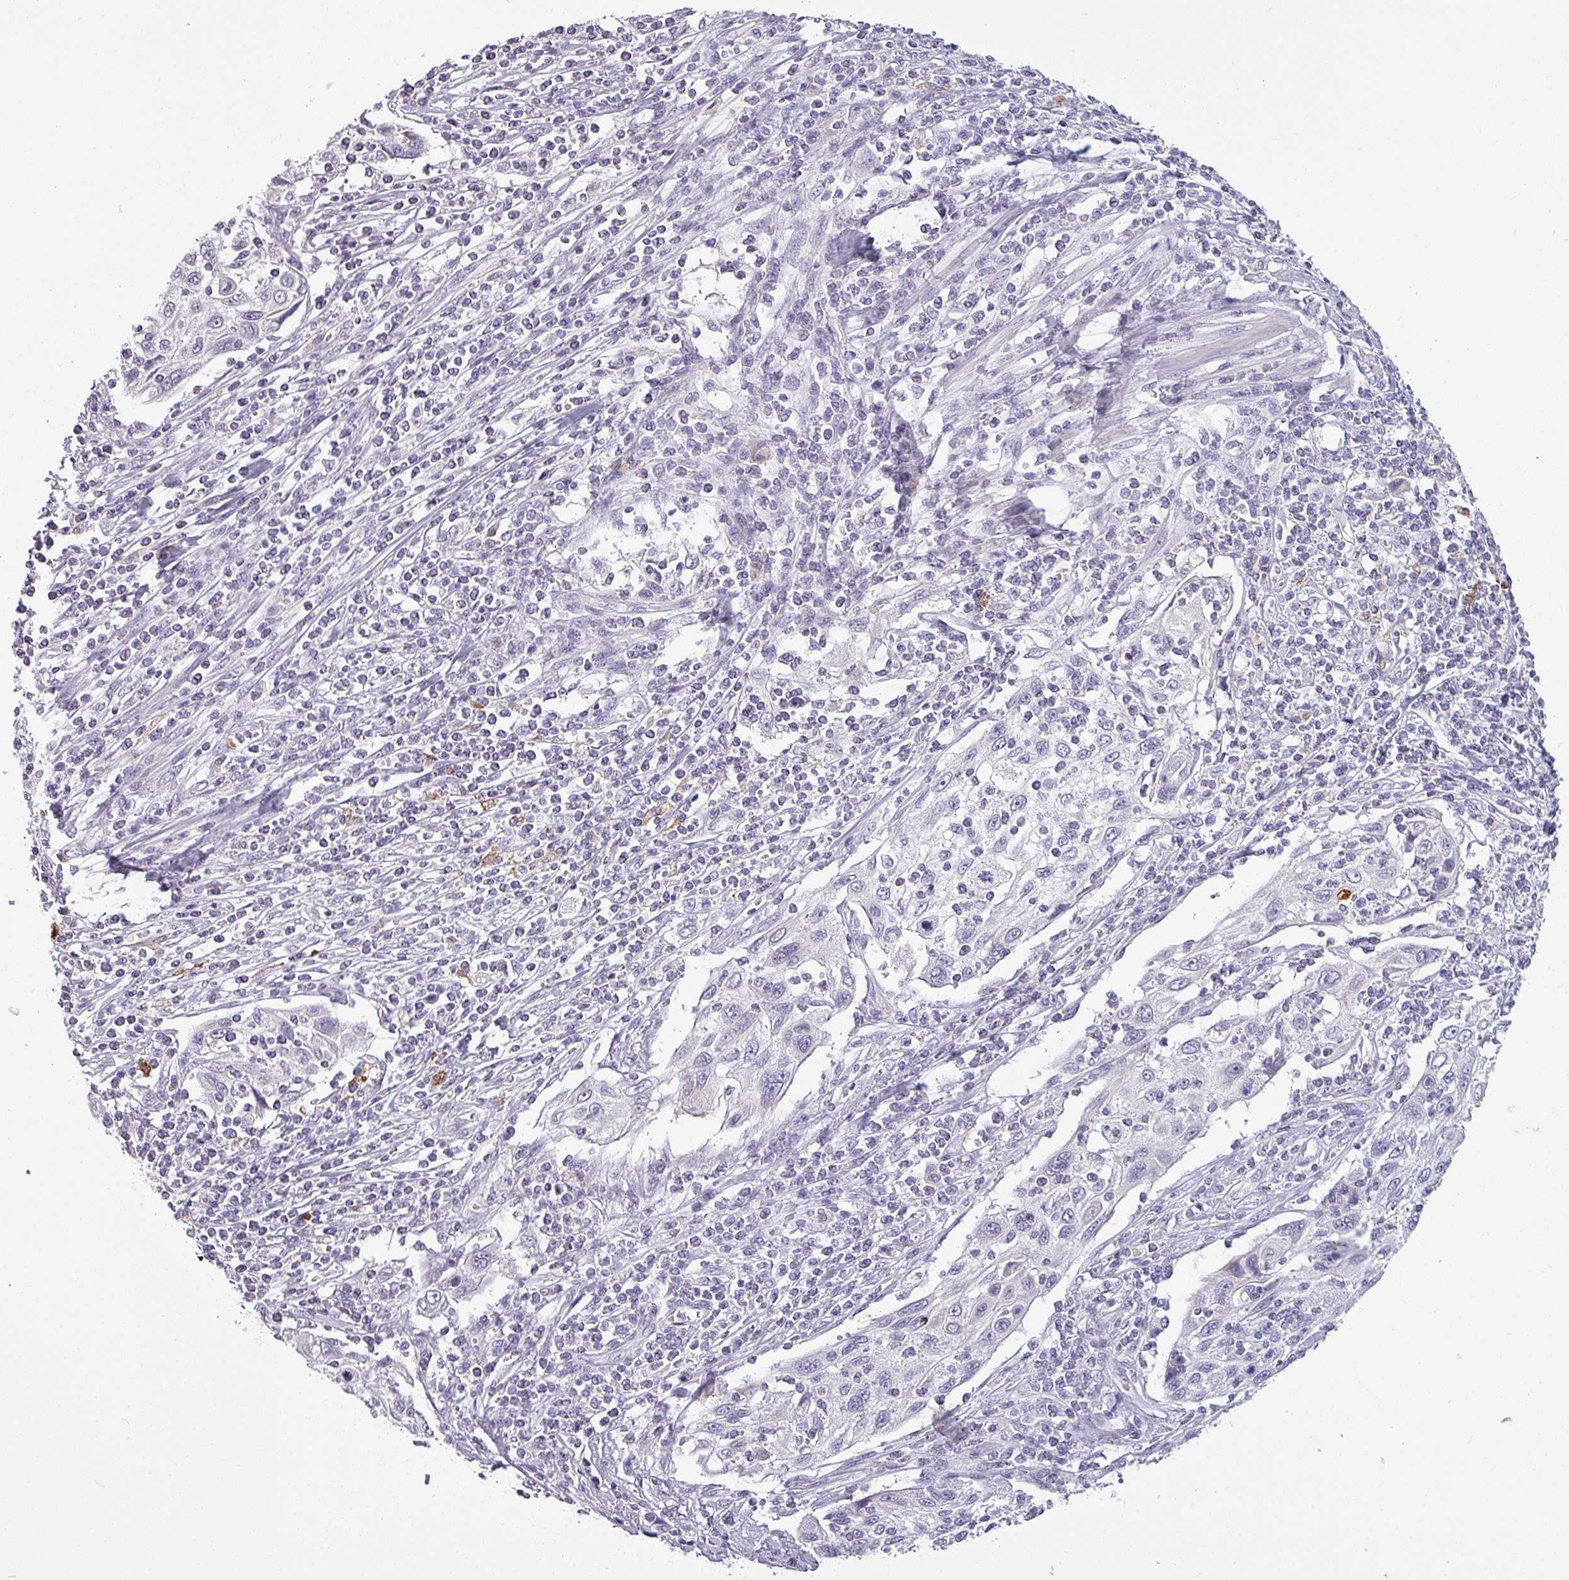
{"staining": {"intensity": "negative", "quantity": "none", "location": "none"}, "tissue": "cervical cancer", "cell_type": "Tumor cells", "image_type": "cancer", "snomed": [{"axis": "morphology", "description": "Squamous cell carcinoma, NOS"}, {"axis": "topography", "description": "Cervix"}], "caption": "IHC histopathology image of cervical cancer stained for a protein (brown), which shows no positivity in tumor cells. The staining is performed using DAB brown chromogen with nuclei counter-stained in using hematoxylin.", "gene": "SLC26A9", "patient": {"sex": "female", "age": 70}}